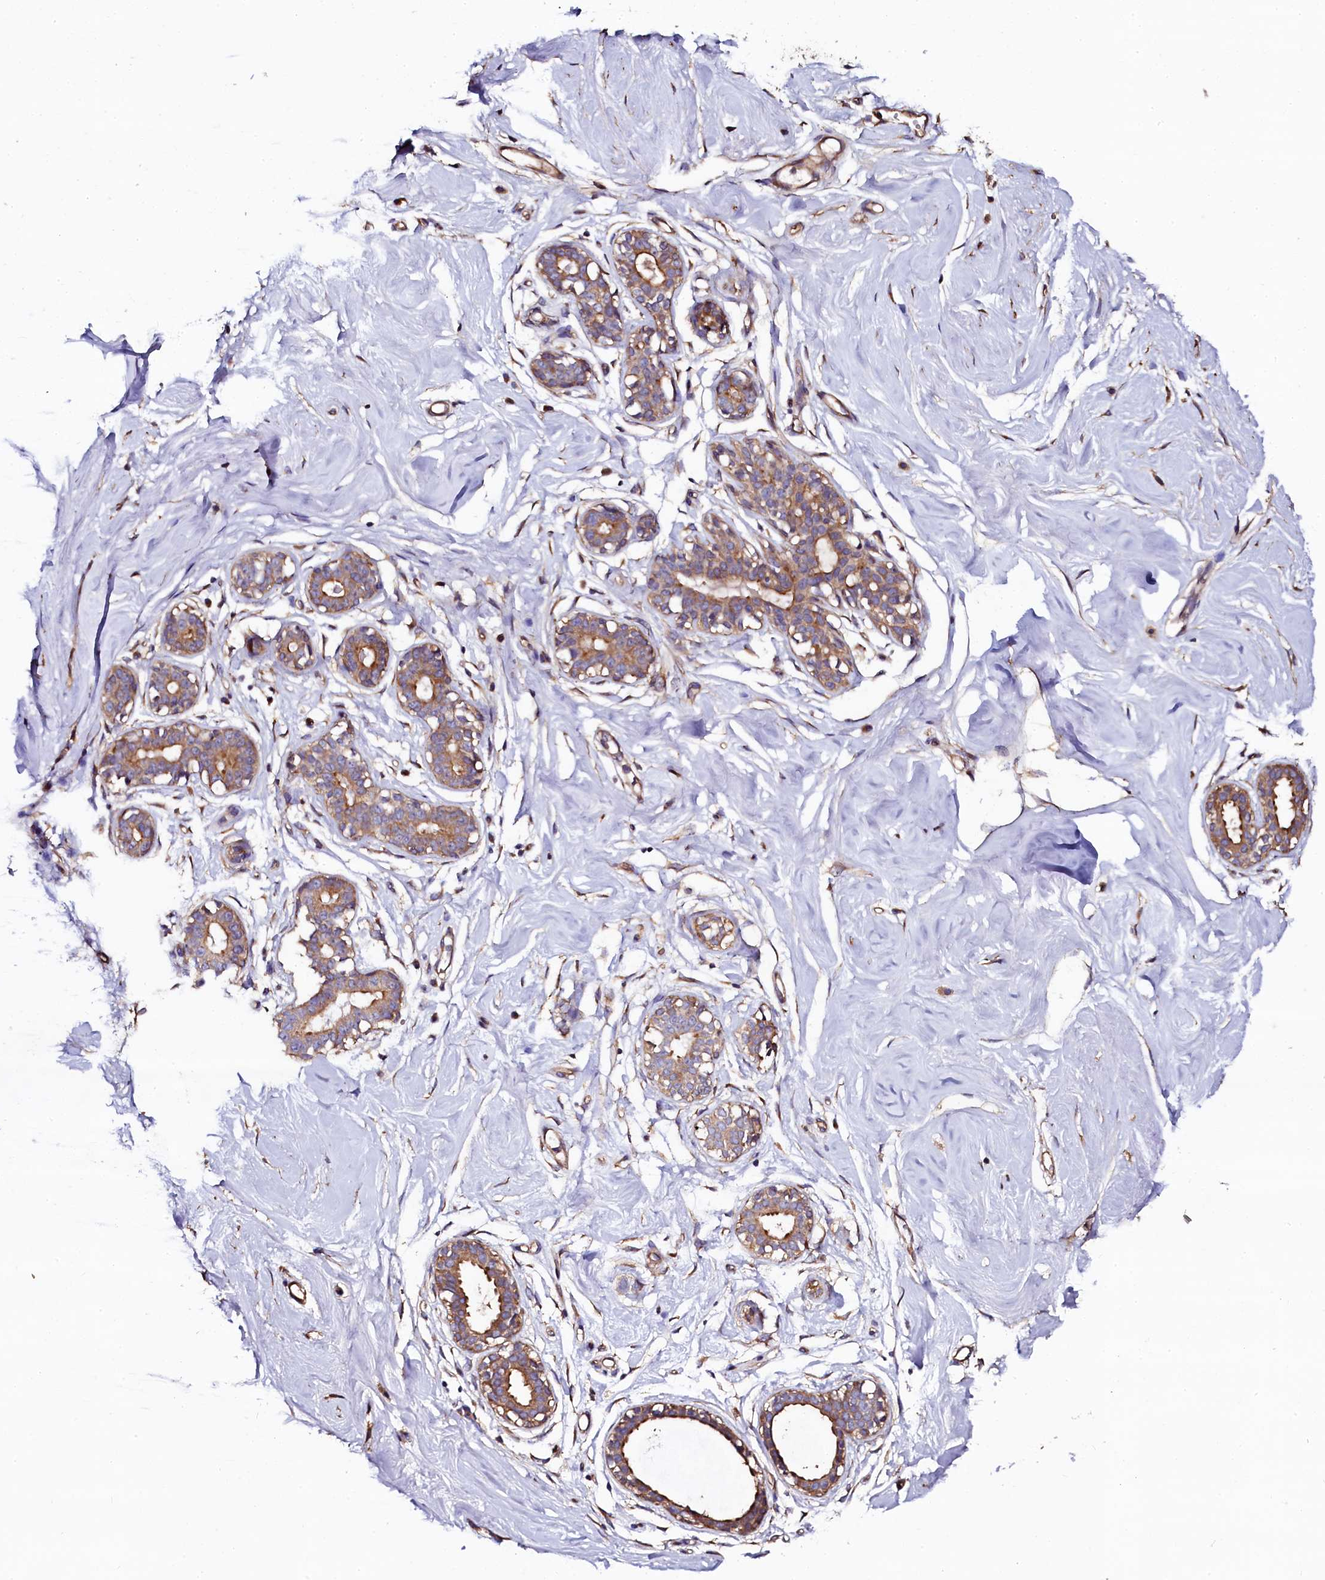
{"staining": {"intensity": "negative", "quantity": "none", "location": "none"}, "tissue": "breast", "cell_type": "Adipocytes", "image_type": "normal", "snomed": [{"axis": "morphology", "description": "Normal tissue, NOS"}, {"axis": "morphology", "description": "Adenoma, NOS"}, {"axis": "topography", "description": "Breast"}], "caption": "The photomicrograph displays no staining of adipocytes in normal breast. Brightfield microscopy of immunohistochemistry (IHC) stained with DAB (3,3'-diaminobenzidine) (brown) and hematoxylin (blue), captured at high magnification.", "gene": "APPL2", "patient": {"sex": "female", "age": 23}}